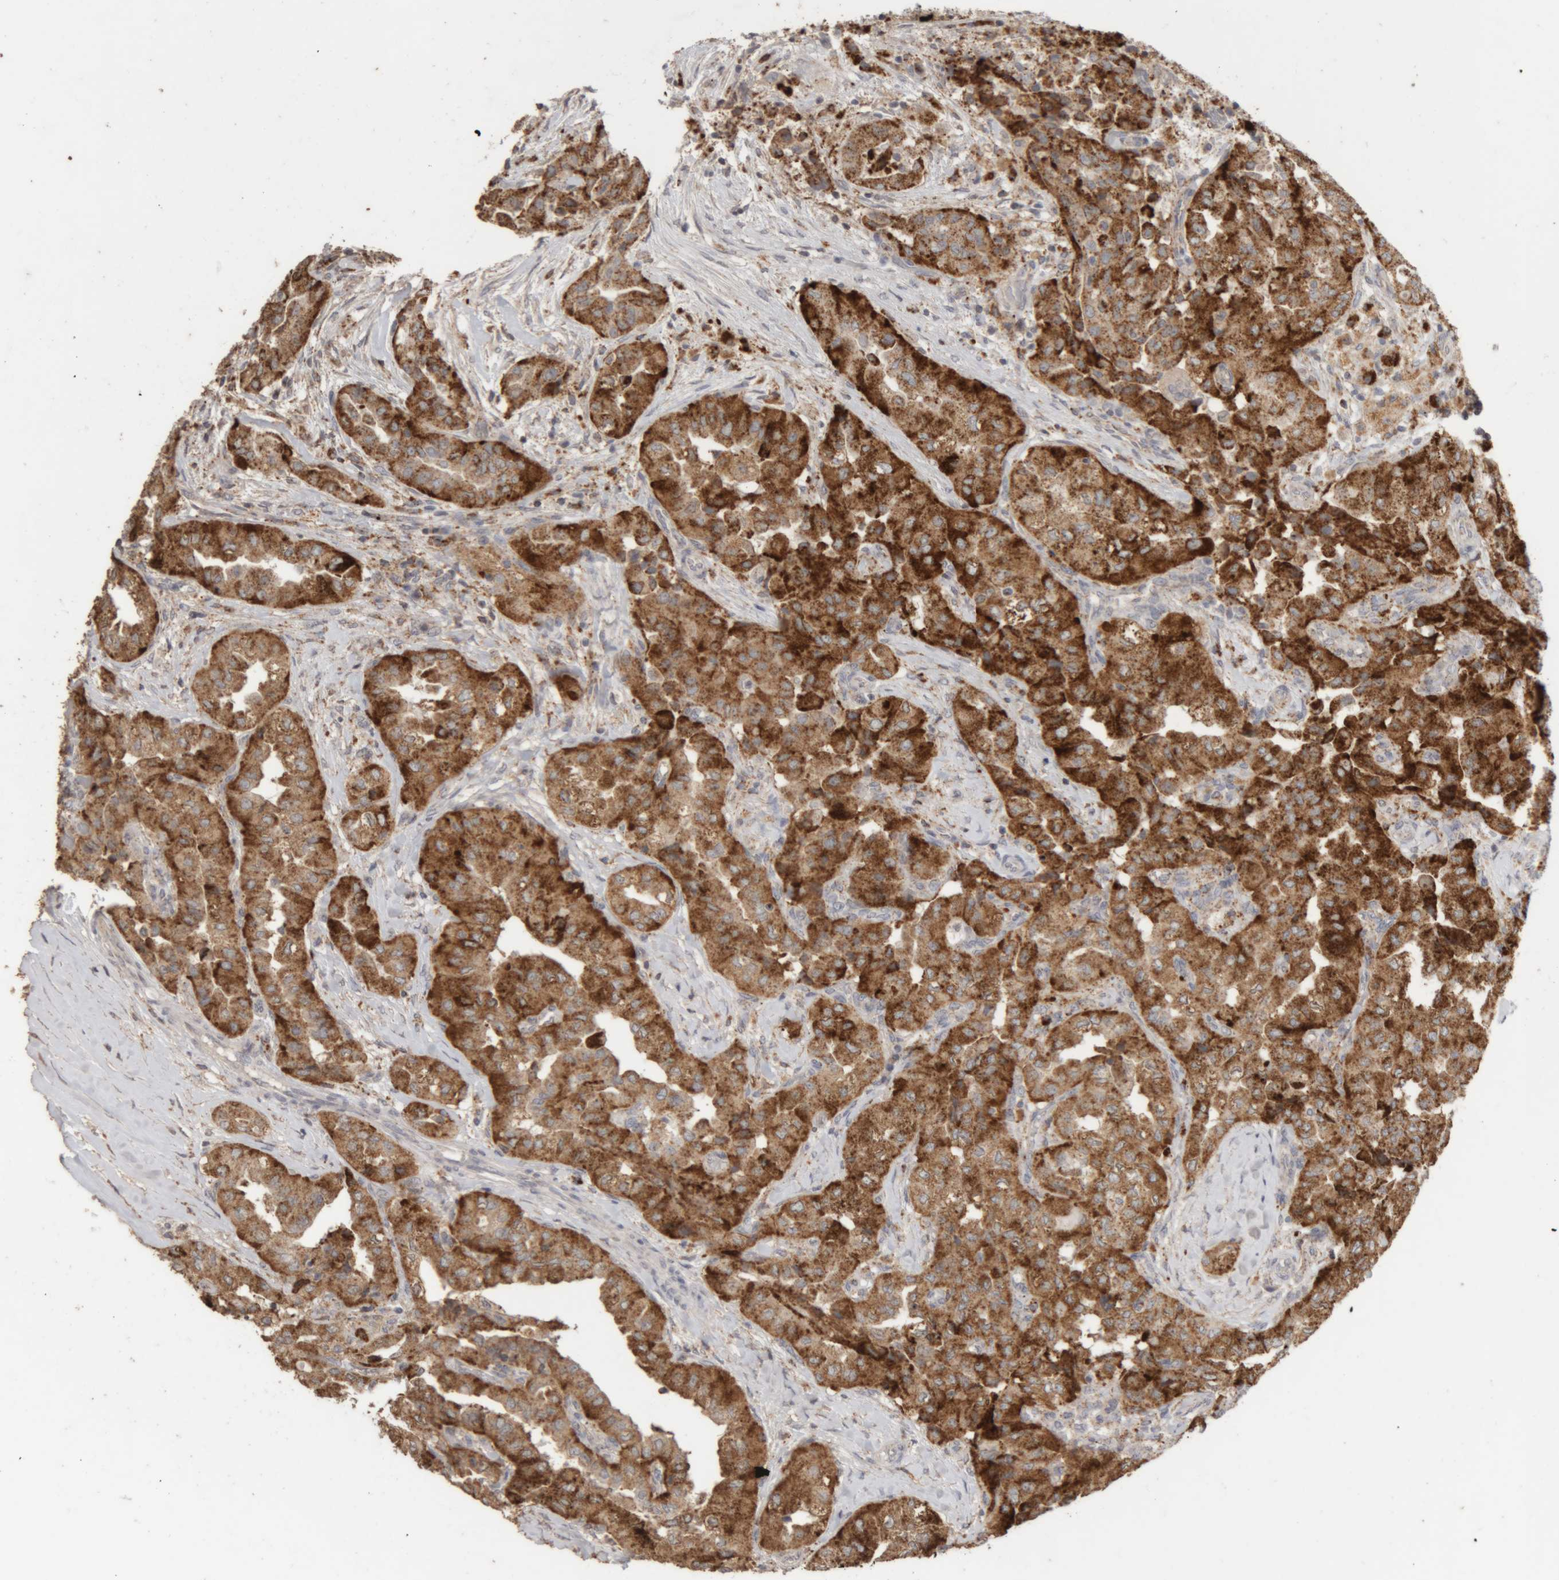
{"staining": {"intensity": "strong", "quantity": ">75%", "location": "cytoplasmic/membranous"}, "tissue": "thyroid cancer", "cell_type": "Tumor cells", "image_type": "cancer", "snomed": [{"axis": "morphology", "description": "Papillary adenocarcinoma, NOS"}, {"axis": "topography", "description": "Thyroid gland"}], "caption": "Tumor cells reveal high levels of strong cytoplasmic/membranous expression in about >75% of cells in human thyroid papillary adenocarcinoma. (brown staining indicates protein expression, while blue staining denotes nuclei).", "gene": "ARSA", "patient": {"sex": "female", "age": 59}}